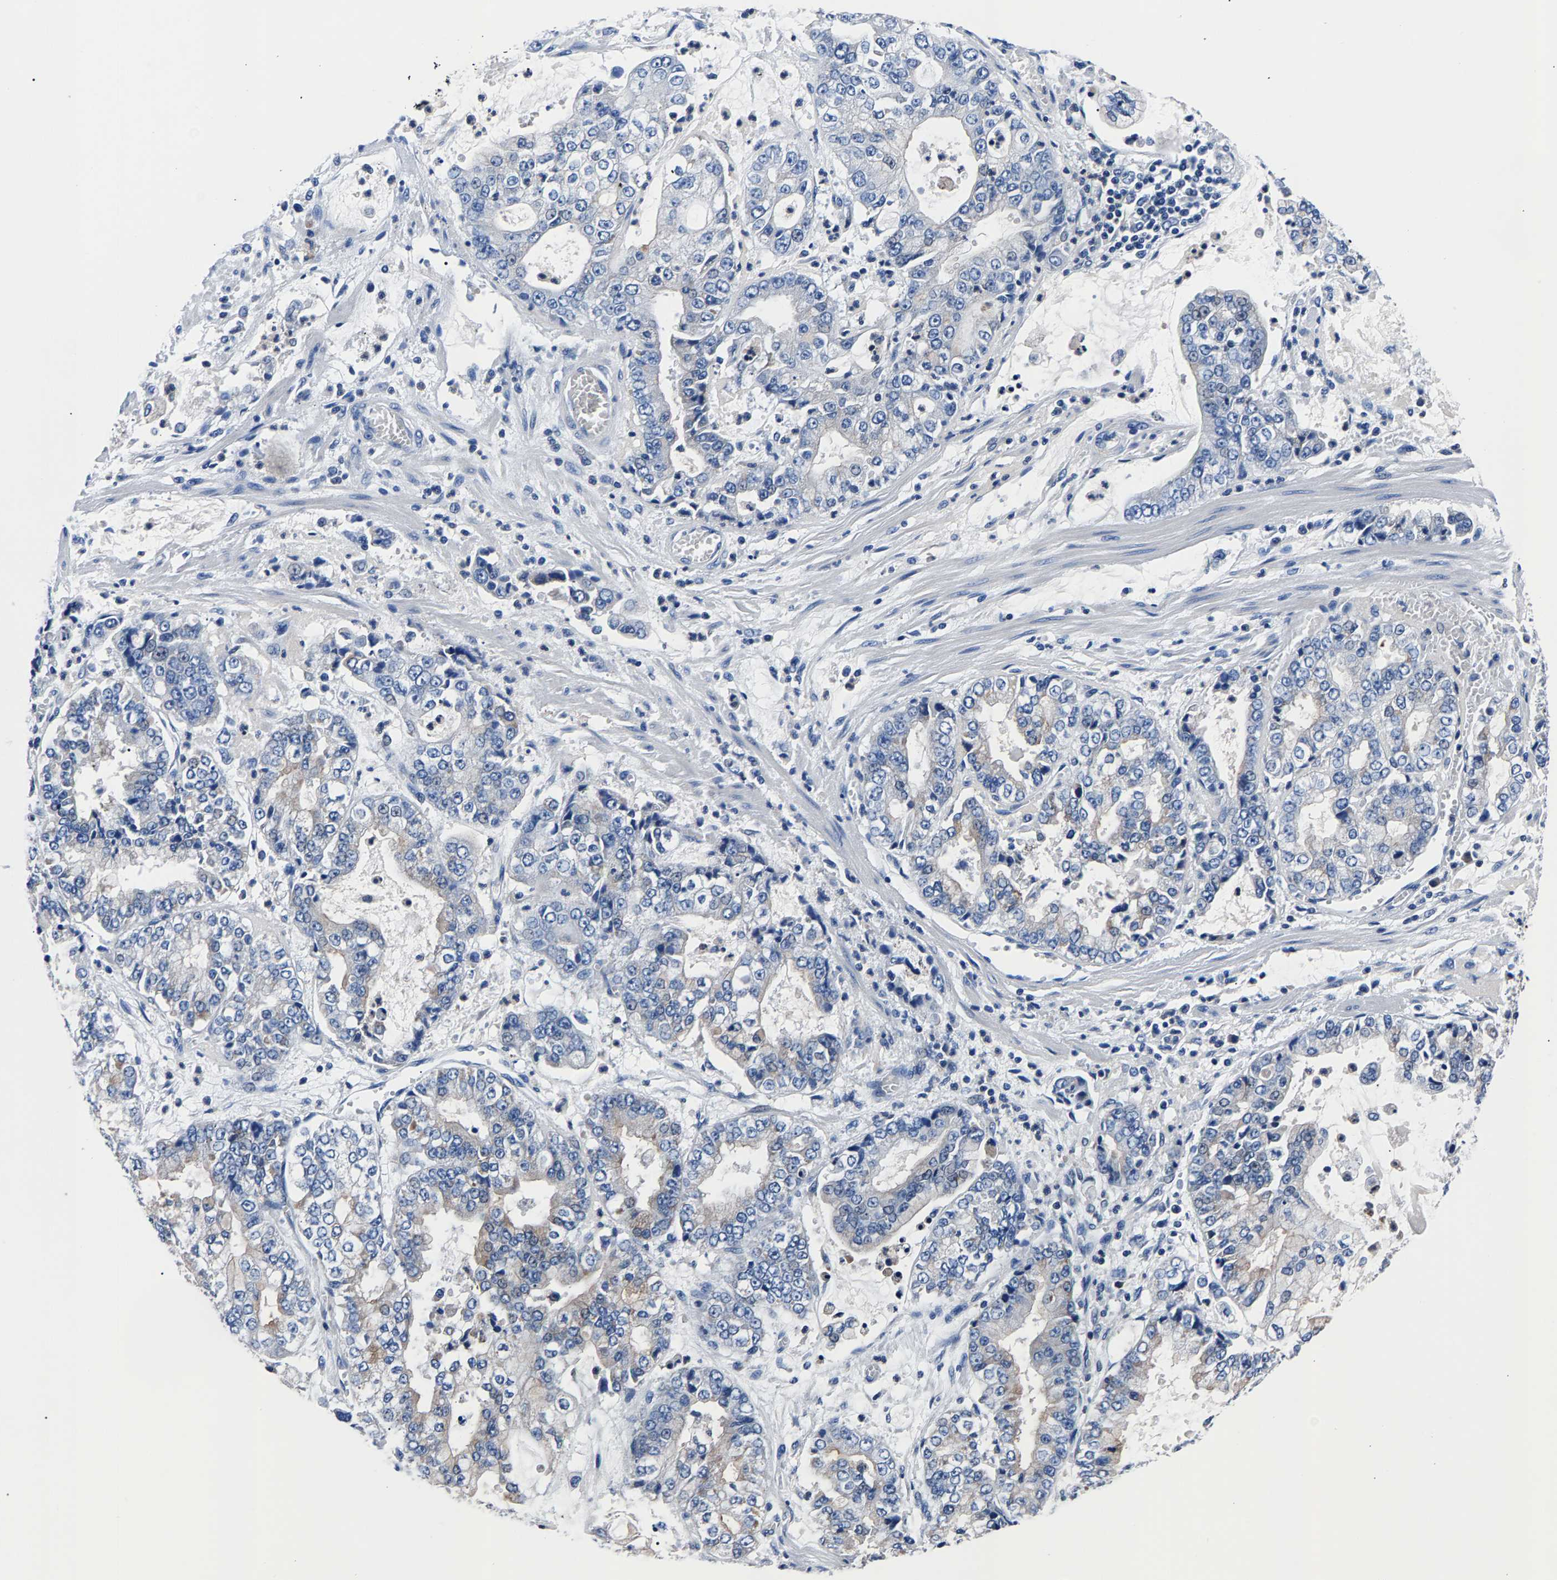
{"staining": {"intensity": "negative", "quantity": "none", "location": "none"}, "tissue": "stomach cancer", "cell_type": "Tumor cells", "image_type": "cancer", "snomed": [{"axis": "morphology", "description": "Adenocarcinoma, NOS"}, {"axis": "topography", "description": "Stomach"}], "caption": "Immunohistochemistry histopathology image of neoplastic tissue: stomach cancer (adenocarcinoma) stained with DAB (3,3'-diaminobenzidine) exhibits no significant protein staining in tumor cells. (Brightfield microscopy of DAB immunohistochemistry at high magnification).", "gene": "PHF24", "patient": {"sex": "male", "age": 76}}